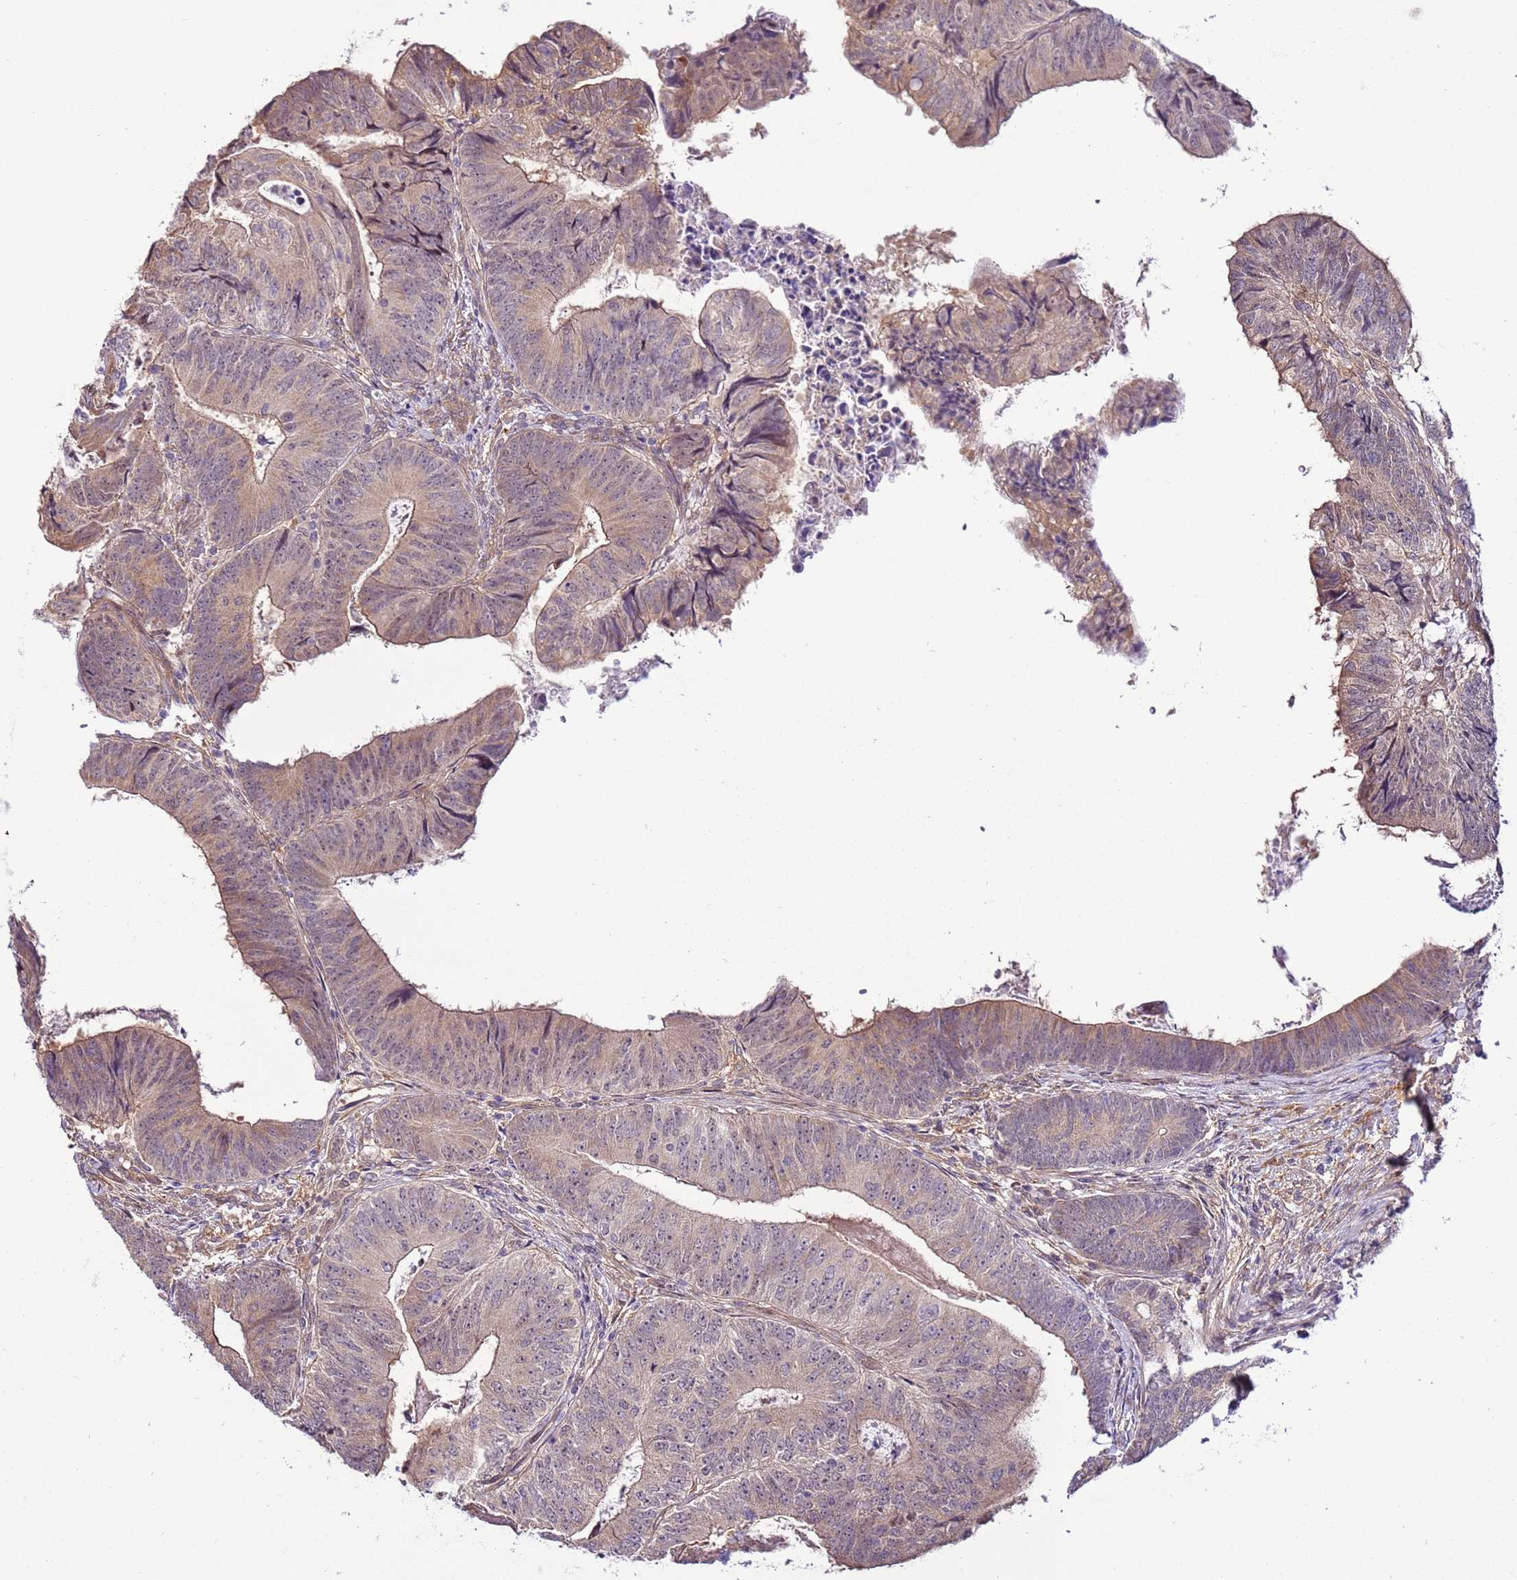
{"staining": {"intensity": "weak", "quantity": "25%-75%", "location": "cytoplasmic/membranous"}, "tissue": "colorectal cancer", "cell_type": "Tumor cells", "image_type": "cancer", "snomed": [{"axis": "morphology", "description": "Adenocarcinoma, NOS"}, {"axis": "topography", "description": "Colon"}], "caption": "Colorectal adenocarcinoma stained with a brown dye demonstrates weak cytoplasmic/membranous positive positivity in approximately 25%-75% of tumor cells.", "gene": "SCARA3", "patient": {"sex": "female", "age": 67}}